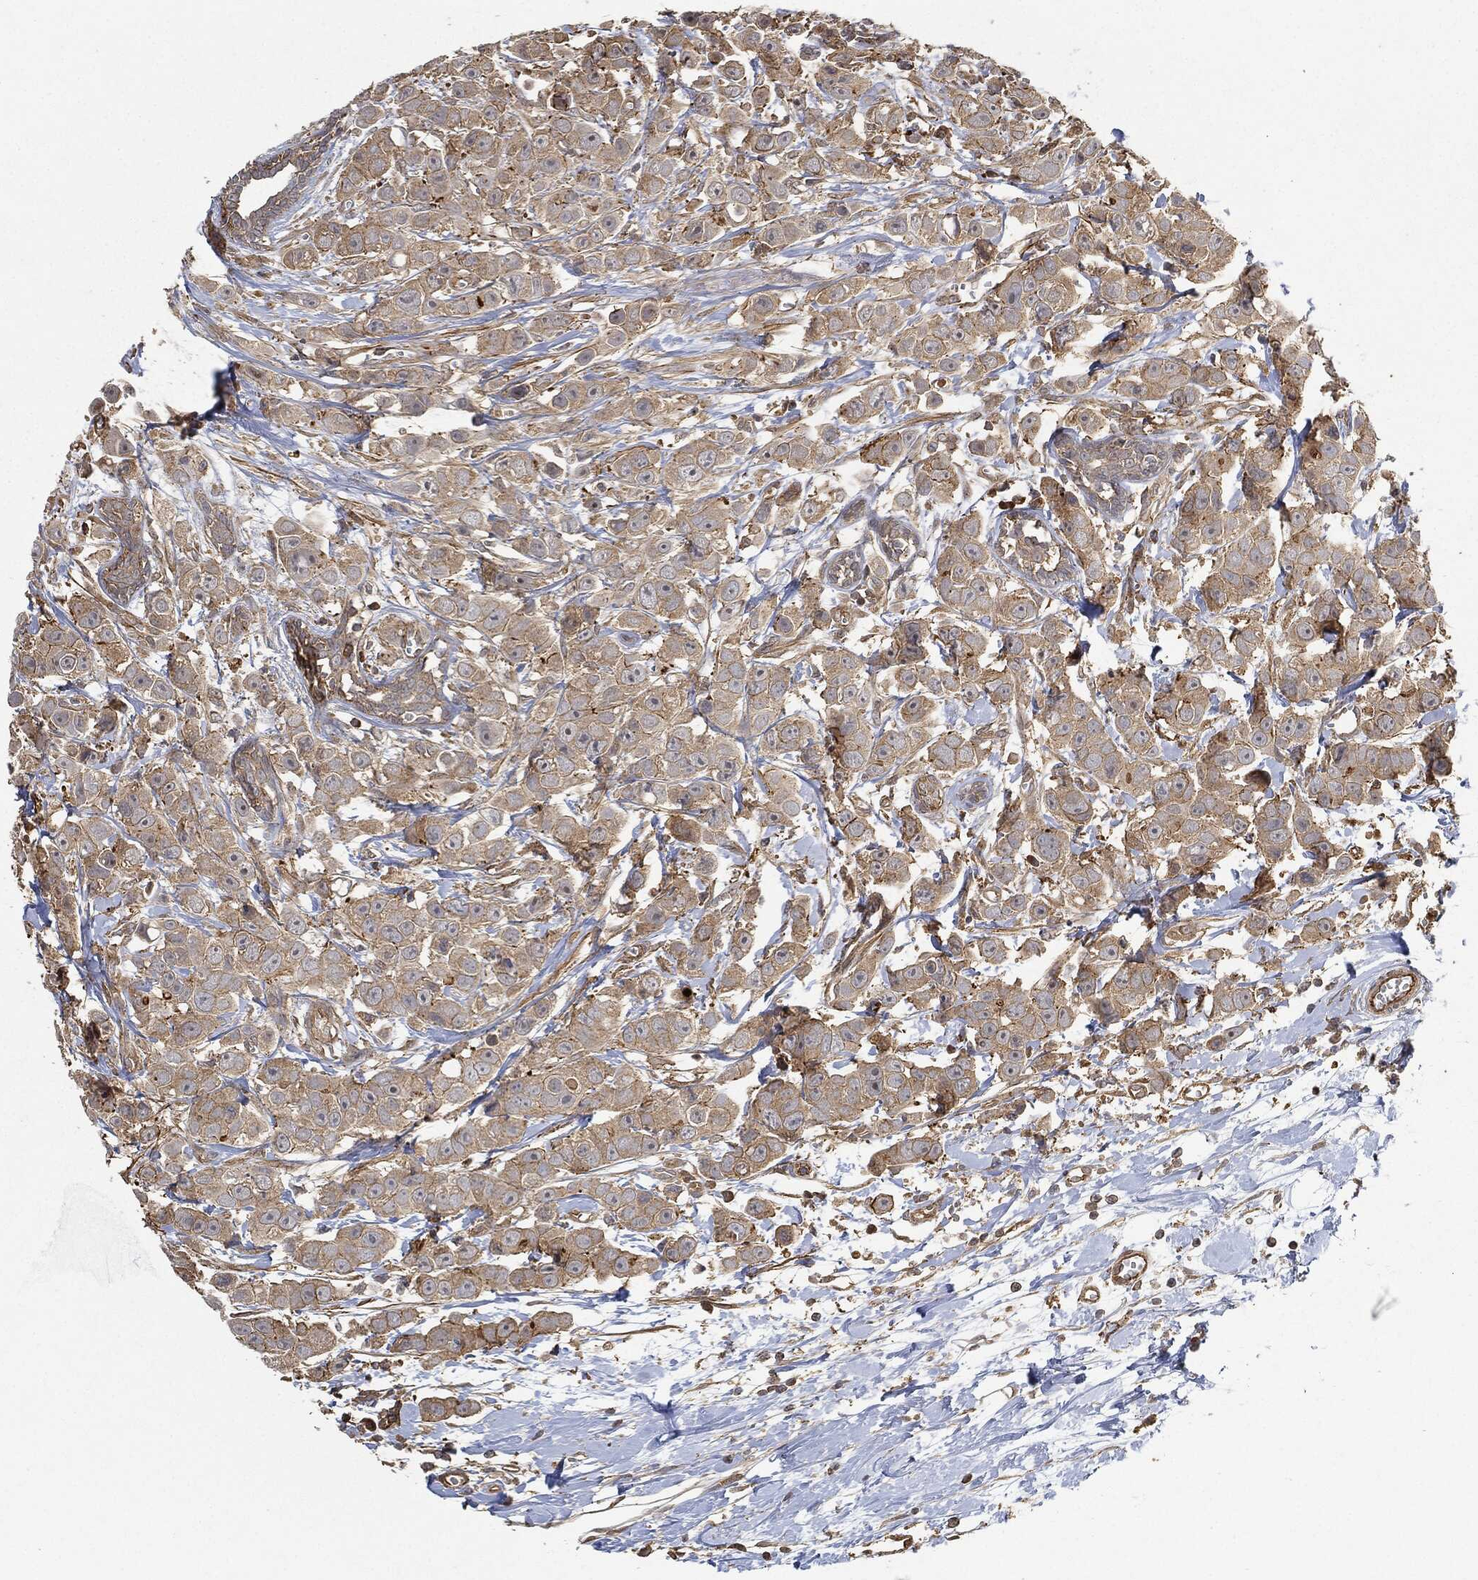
{"staining": {"intensity": "strong", "quantity": "<25%", "location": "cytoplasmic/membranous"}, "tissue": "breast cancer", "cell_type": "Tumor cells", "image_type": "cancer", "snomed": [{"axis": "morphology", "description": "Duct carcinoma"}, {"axis": "topography", "description": "Breast"}], "caption": "Strong cytoplasmic/membranous protein positivity is present in about <25% of tumor cells in breast cancer.", "gene": "TPT1", "patient": {"sex": "female", "age": 35}}